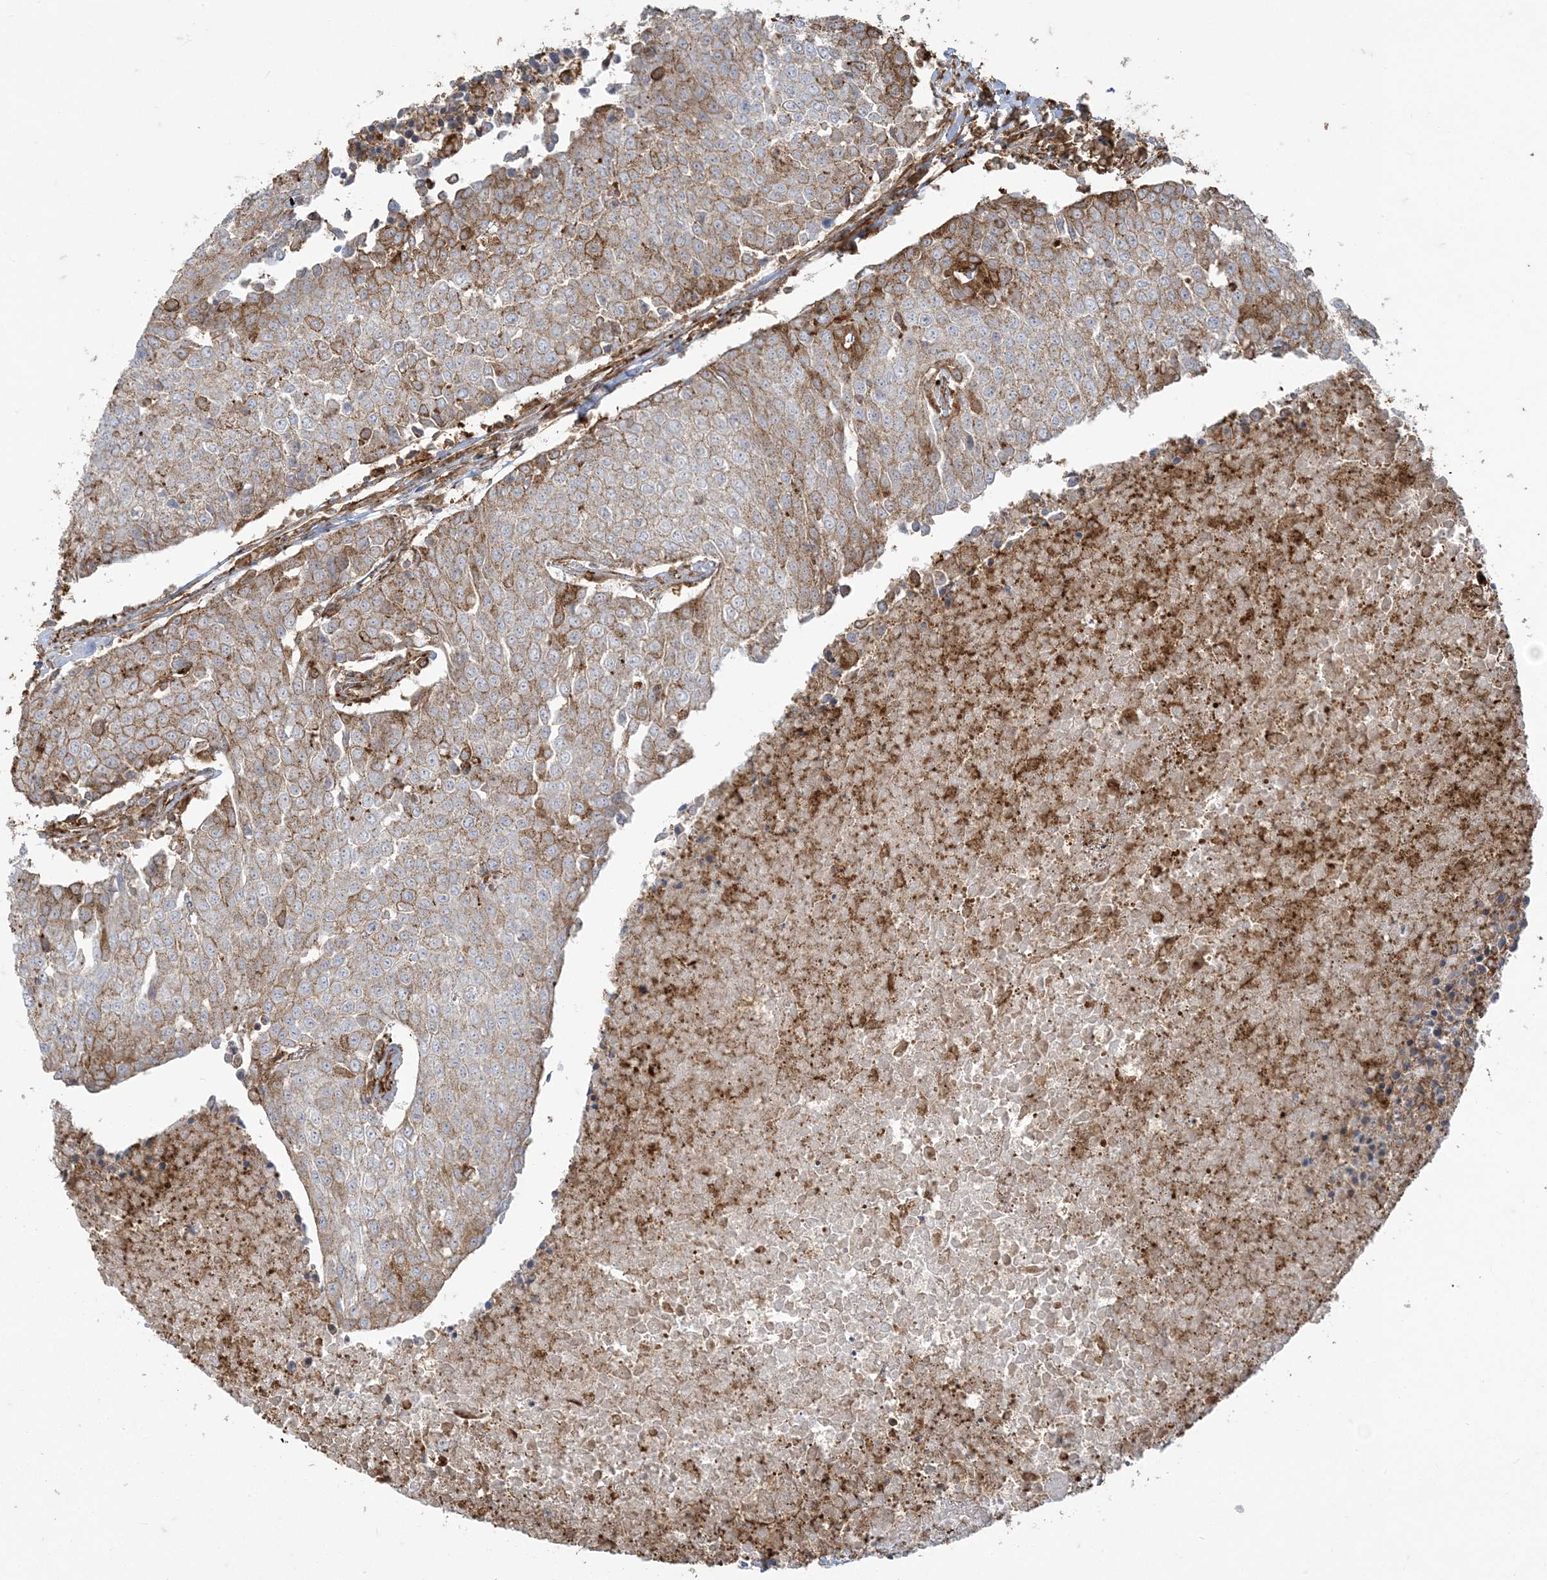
{"staining": {"intensity": "moderate", "quantity": "25%-75%", "location": "cytoplasmic/membranous"}, "tissue": "urothelial cancer", "cell_type": "Tumor cells", "image_type": "cancer", "snomed": [{"axis": "morphology", "description": "Urothelial carcinoma, High grade"}, {"axis": "topography", "description": "Urinary bladder"}], "caption": "Immunohistochemical staining of human urothelial cancer displays medium levels of moderate cytoplasmic/membranous staining in approximately 25%-75% of tumor cells.", "gene": "DERL3", "patient": {"sex": "female", "age": 85}}